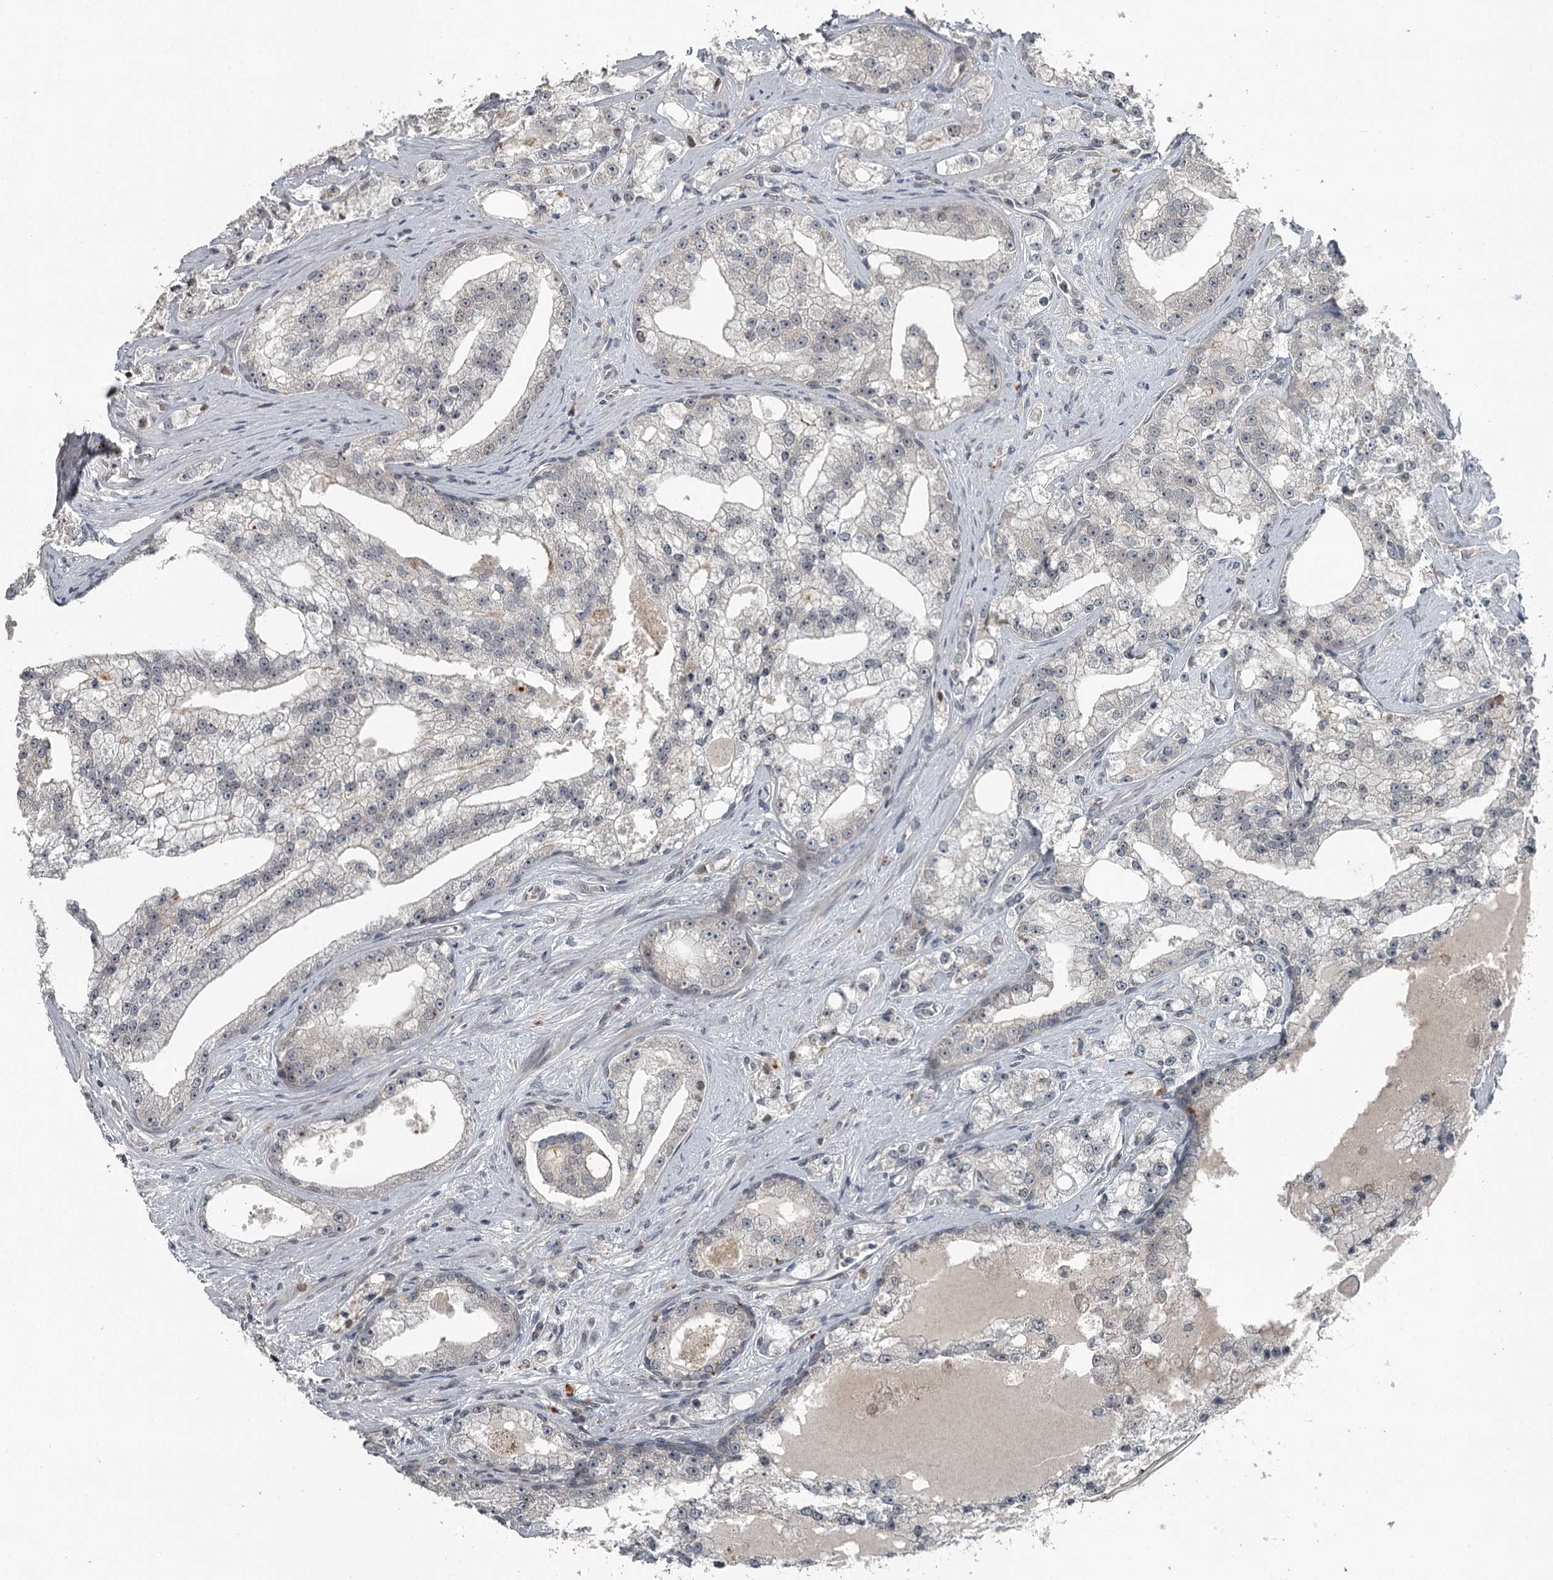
{"staining": {"intensity": "negative", "quantity": "none", "location": "none"}, "tissue": "prostate cancer", "cell_type": "Tumor cells", "image_type": "cancer", "snomed": [{"axis": "morphology", "description": "Adenocarcinoma, High grade"}, {"axis": "topography", "description": "Prostate"}], "caption": "Immunohistochemistry of human prostate cancer (adenocarcinoma (high-grade)) demonstrates no positivity in tumor cells. Nuclei are stained in blue.", "gene": "SLC39A8", "patient": {"sex": "male", "age": 64}}